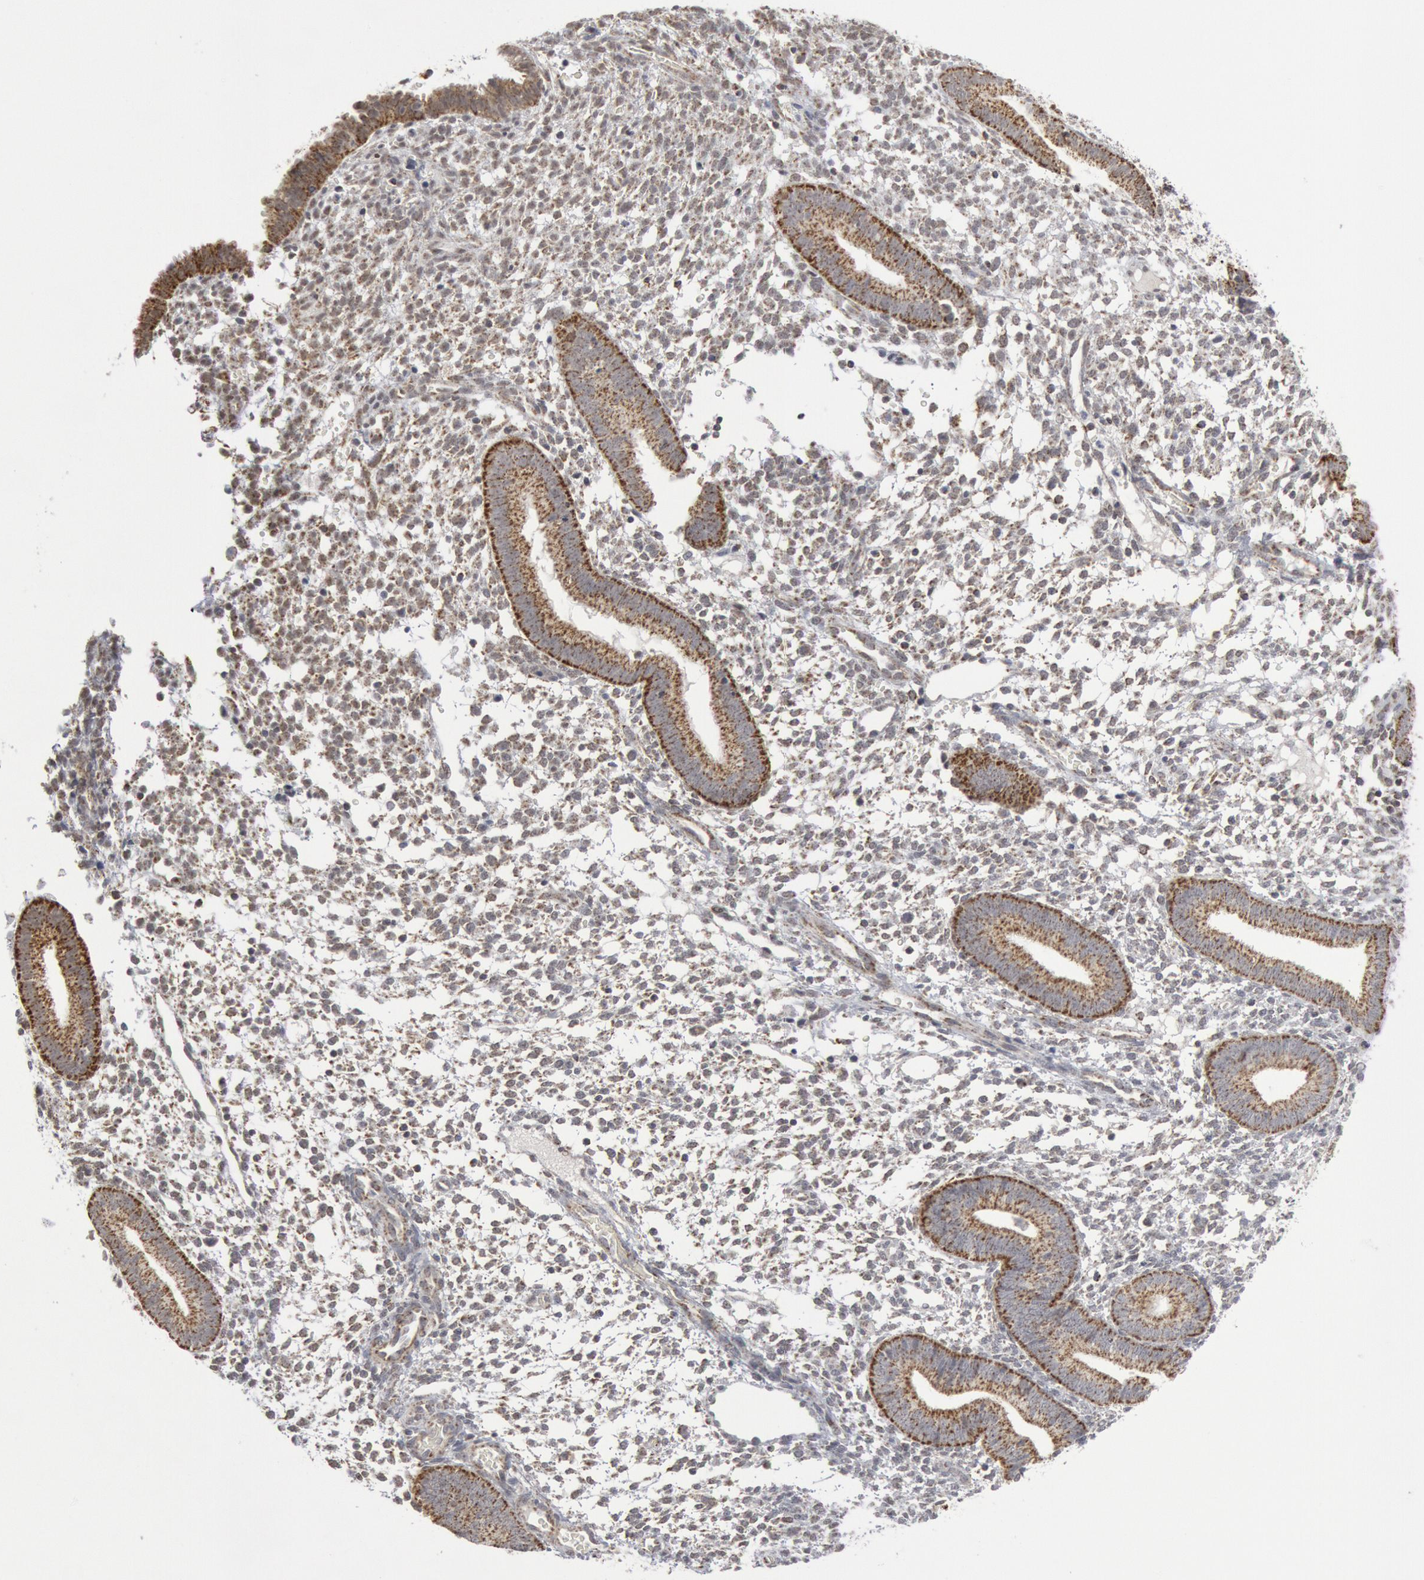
{"staining": {"intensity": "moderate", "quantity": "25%-75%", "location": "cytoplasmic/membranous"}, "tissue": "endometrium", "cell_type": "Cells in endometrial stroma", "image_type": "normal", "snomed": [{"axis": "morphology", "description": "Normal tissue, NOS"}, {"axis": "topography", "description": "Endometrium"}], "caption": "IHC (DAB) staining of normal endometrium demonstrates moderate cytoplasmic/membranous protein positivity in about 25%-75% of cells in endometrial stroma. (DAB (3,3'-diaminobenzidine) = brown stain, brightfield microscopy at high magnification).", "gene": "CASP9", "patient": {"sex": "female", "age": 35}}